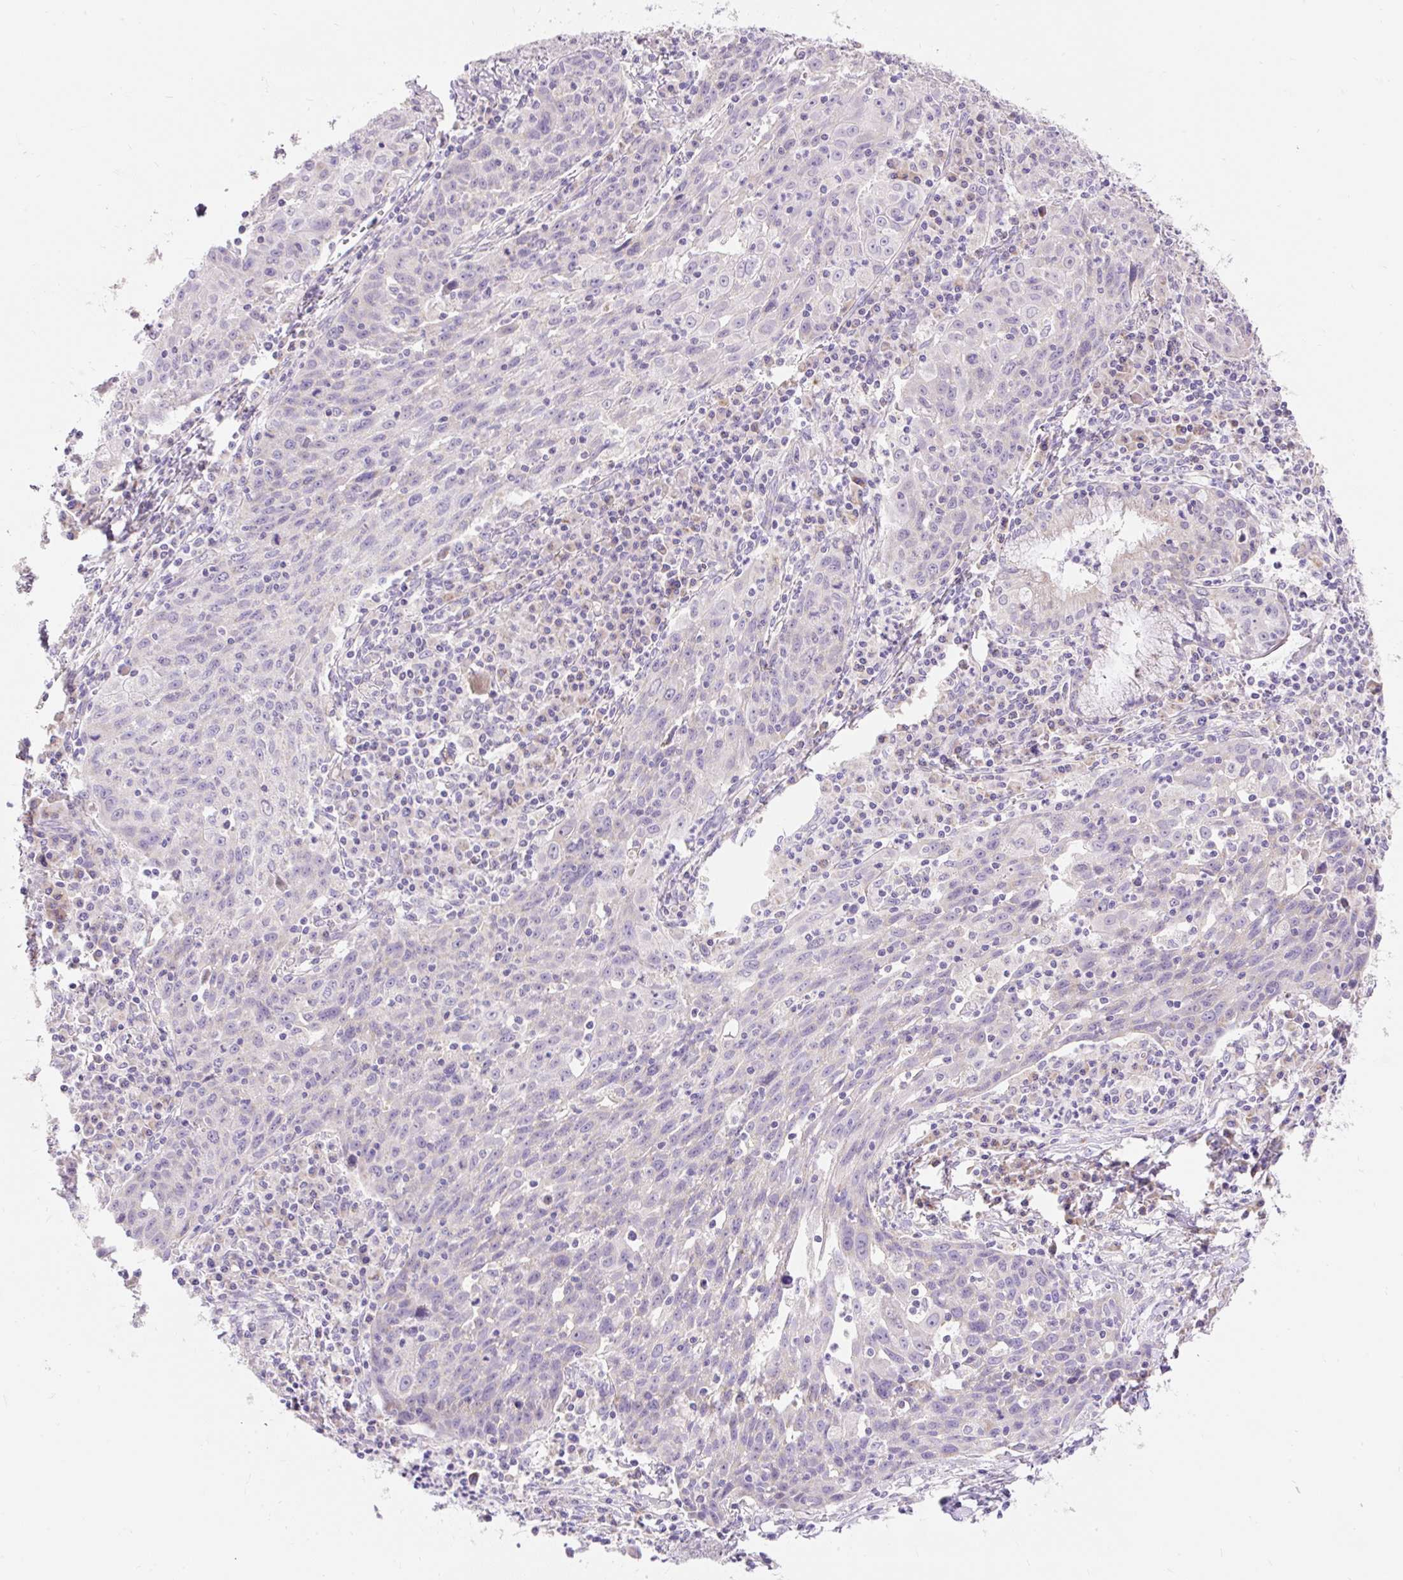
{"staining": {"intensity": "negative", "quantity": "none", "location": "none"}, "tissue": "lung cancer", "cell_type": "Tumor cells", "image_type": "cancer", "snomed": [{"axis": "morphology", "description": "Squamous cell carcinoma, NOS"}, {"axis": "morphology", "description": "Squamous cell carcinoma, metastatic, NOS"}, {"axis": "topography", "description": "Bronchus"}, {"axis": "topography", "description": "Lung"}], "caption": "Lung metastatic squamous cell carcinoma was stained to show a protein in brown. There is no significant expression in tumor cells.", "gene": "PMAIP1", "patient": {"sex": "male", "age": 62}}